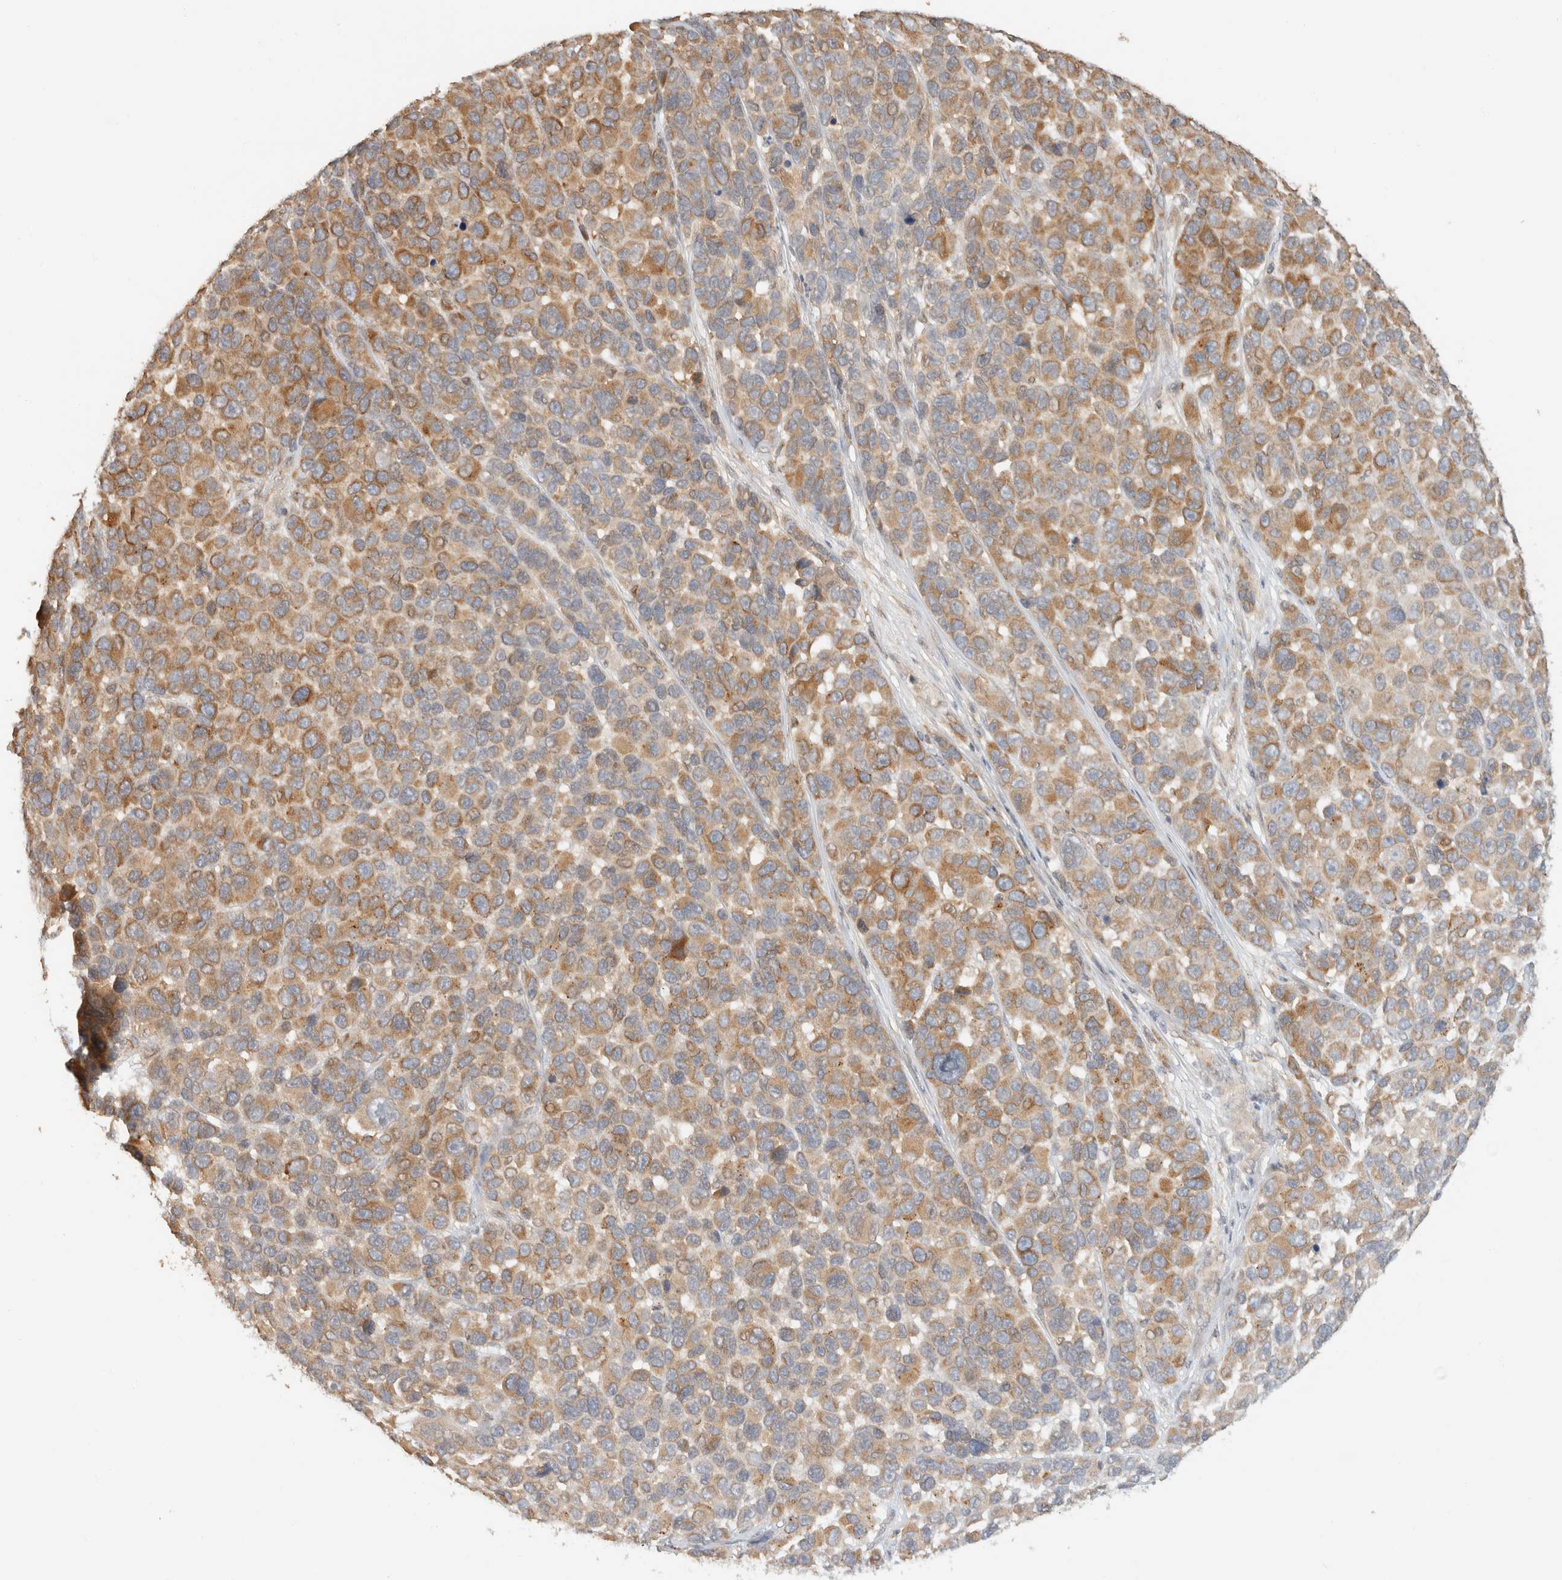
{"staining": {"intensity": "moderate", "quantity": ">75%", "location": "cytoplasmic/membranous"}, "tissue": "melanoma", "cell_type": "Tumor cells", "image_type": "cancer", "snomed": [{"axis": "morphology", "description": "Malignant melanoma, NOS"}, {"axis": "topography", "description": "Skin"}], "caption": "Immunohistochemical staining of malignant melanoma reveals medium levels of moderate cytoplasmic/membranous protein staining in approximately >75% of tumor cells.", "gene": "TACC1", "patient": {"sex": "male", "age": 53}}